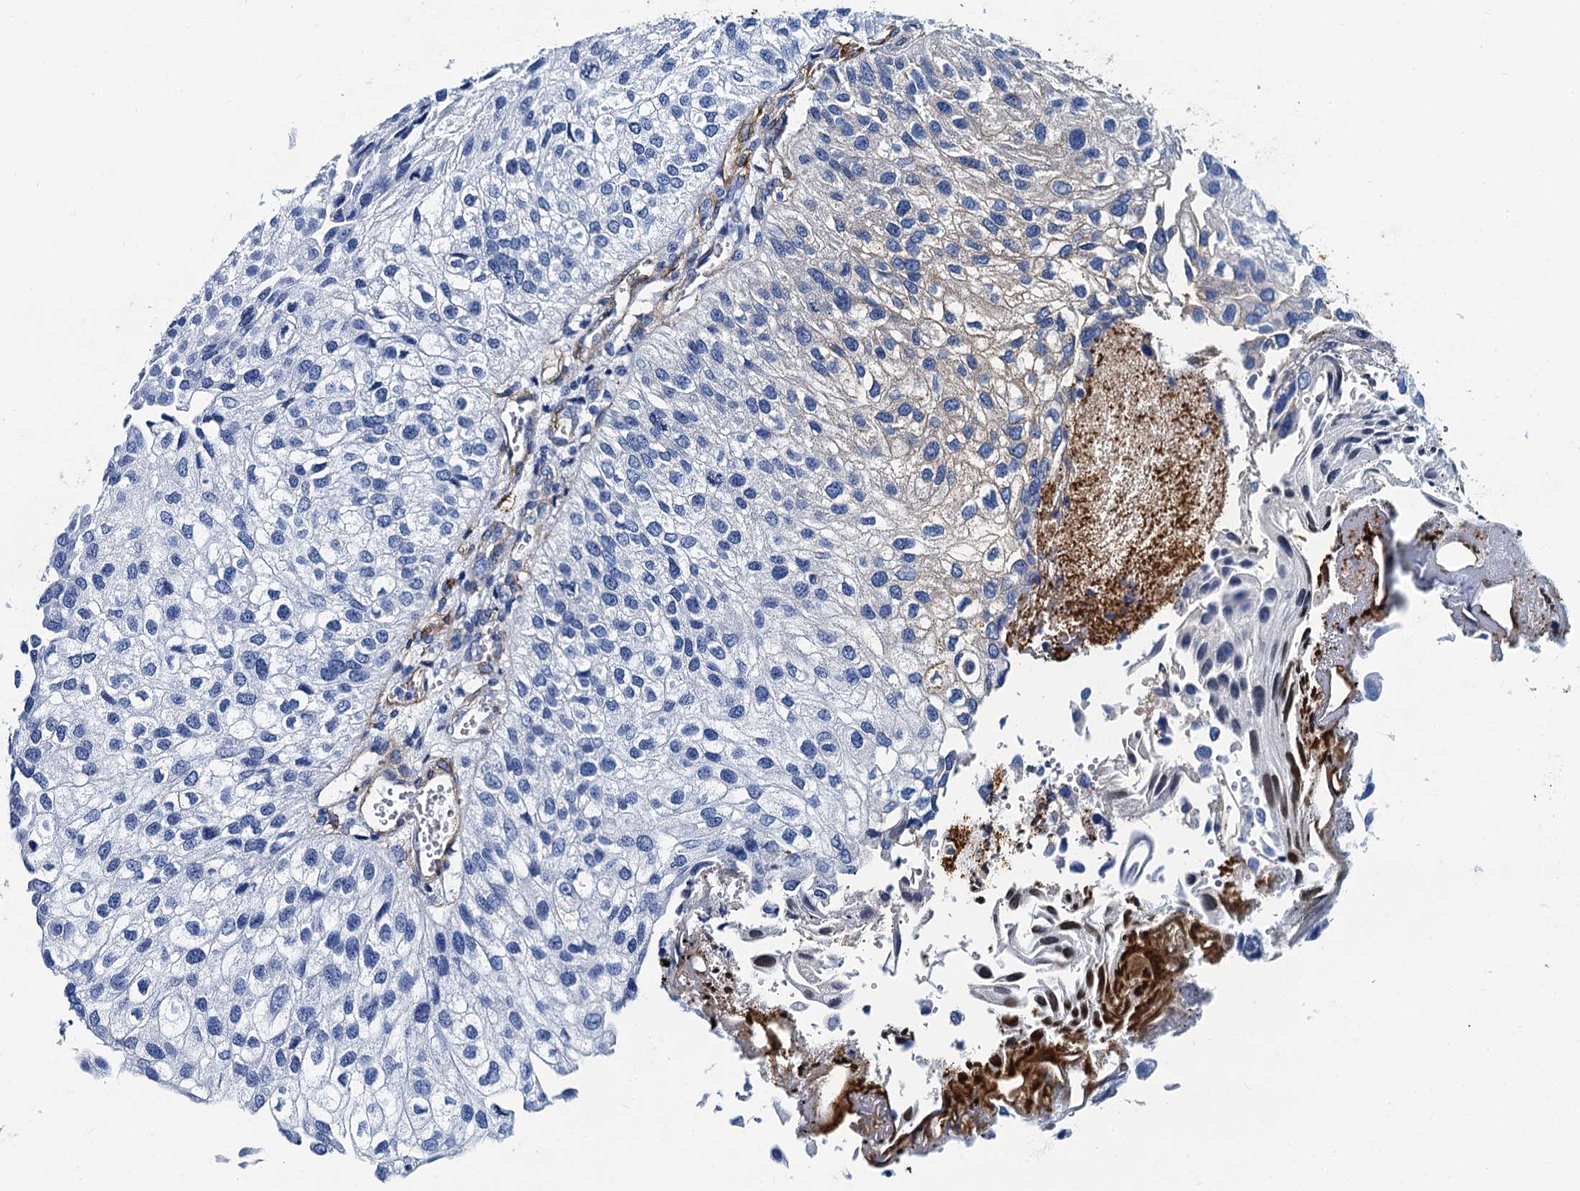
{"staining": {"intensity": "negative", "quantity": "none", "location": "none"}, "tissue": "urothelial cancer", "cell_type": "Tumor cells", "image_type": "cancer", "snomed": [{"axis": "morphology", "description": "Urothelial carcinoma, Low grade"}, {"axis": "topography", "description": "Urinary bladder"}], "caption": "Immunohistochemistry image of neoplastic tissue: human urothelial carcinoma (low-grade) stained with DAB (3,3'-diaminobenzidine) demonstrates no significant protein staining in tumor cells.", "gene": "CAVIN2", "patient": {"sex": "female", "age": 89}}